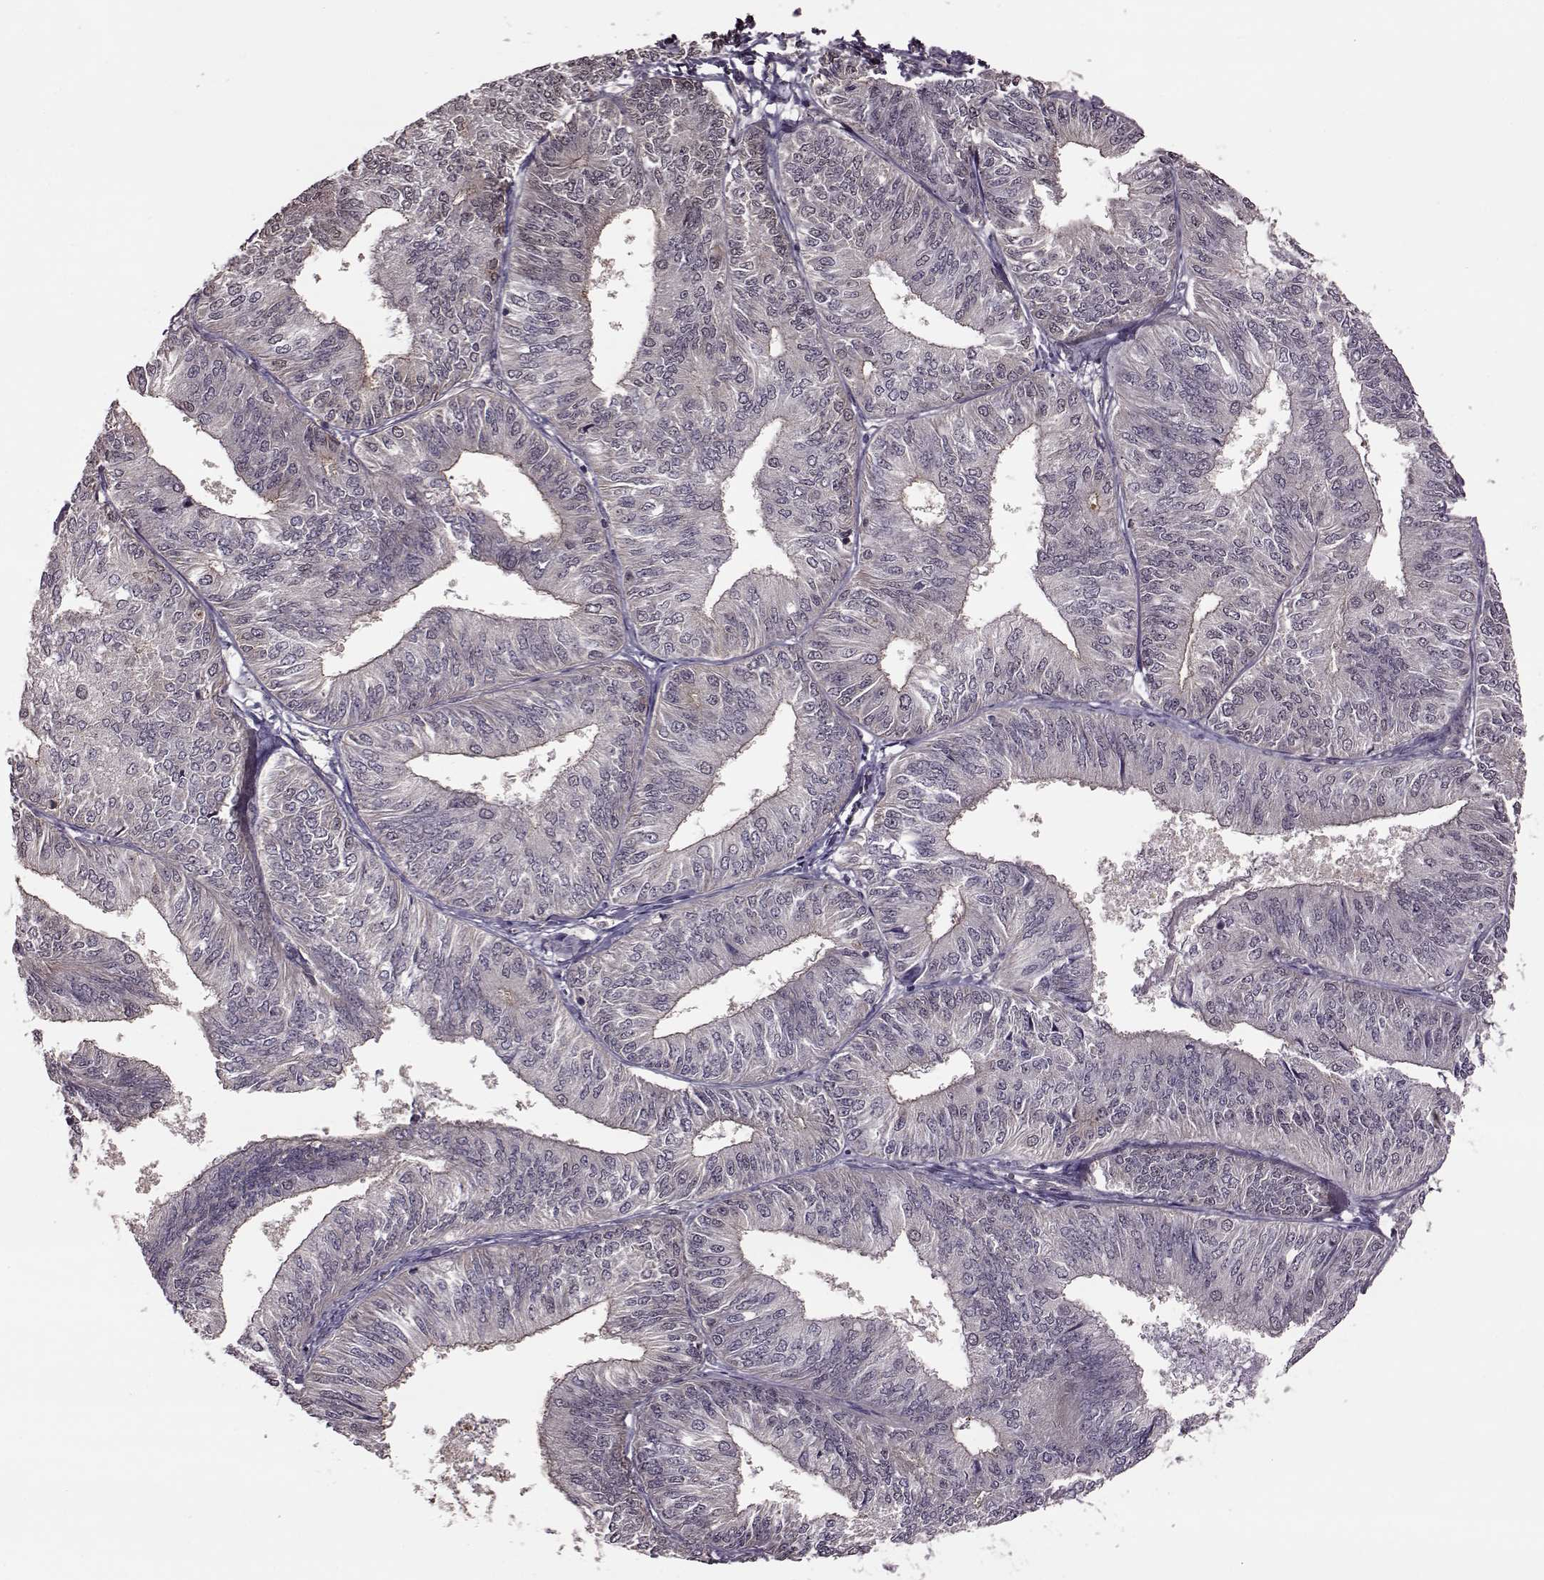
{"staining": {"intensity": "negative", "quantity": "none", "location": "none"}, "tissue": "endometrial cancer", "cell_type": "Tumor cells", "image_type": "cancer", "snomed": [{"axis": "morphology", "description": "Adenocarcinoma, NOS"}, {"axis": "topography", "description": "Endometrium"}], "caption": "Adenocarcinoma (endometrial) was stained to show a protein in brown. There is no significant expression in tumor cells.", "gene": "FTO", "patient": {"sex": "female", "age": 58}}